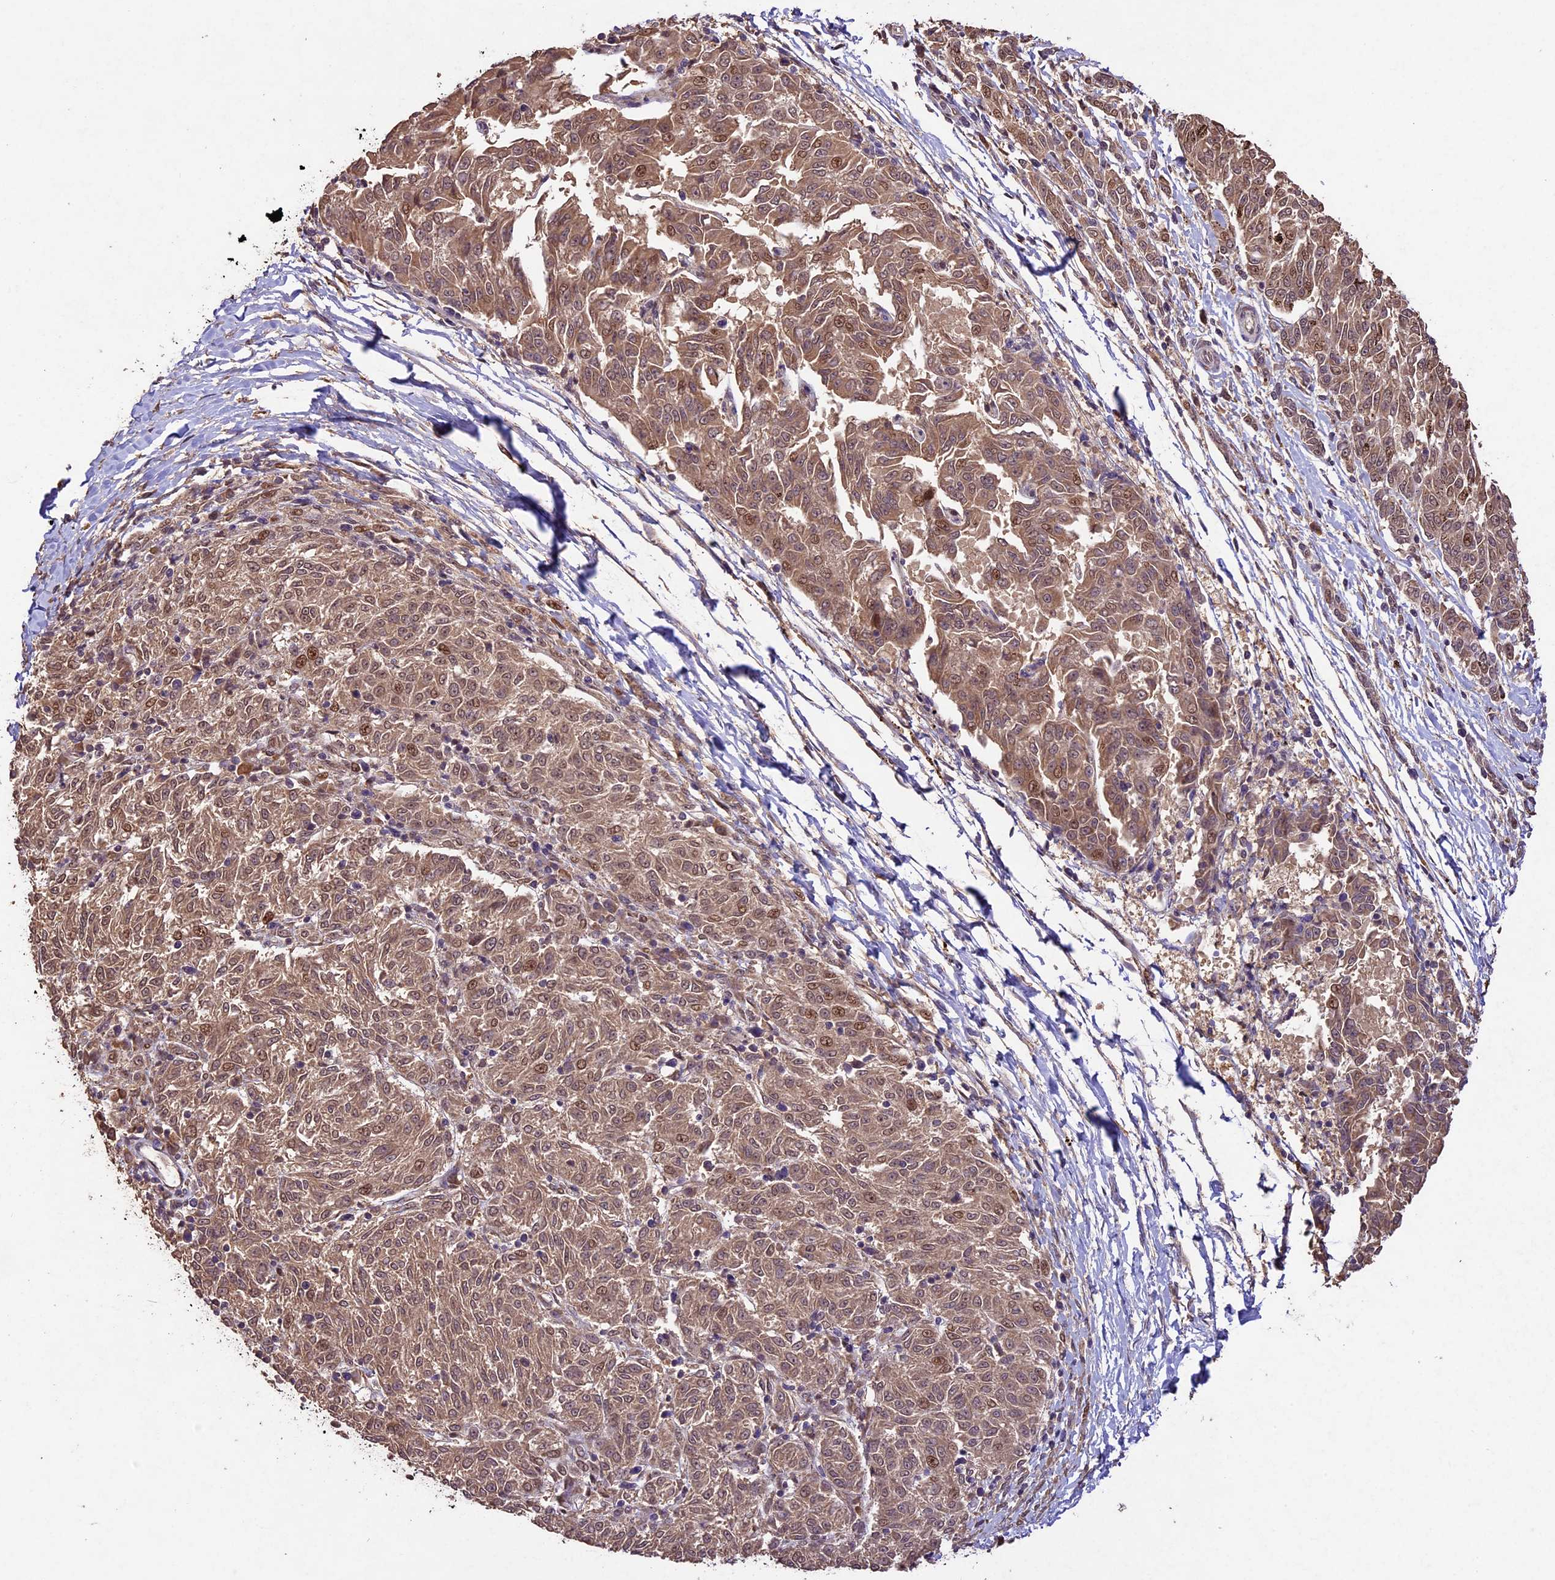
{"staining": {"intensity": "moderate", "quantity": ">75%", "location": "cytoplasmic/membranous,nuclear"}, "tissue": "melanoma", "cell_type": "Tumor cells", "image_type": "cancer", "snomed": [{"axis": "morphology", "description": "Malignant melanoma, NOS"}, {"axis": "topography", "description": "Skin"}], "caption": "Moderate cytoplasmic/membranous and nuclear positivity for a protein is present in approximately >75% of tumor cells of melanoma using IHC.", "gene": "CDKN2AIP", "patient": {"sex": "female", "age": 72}}